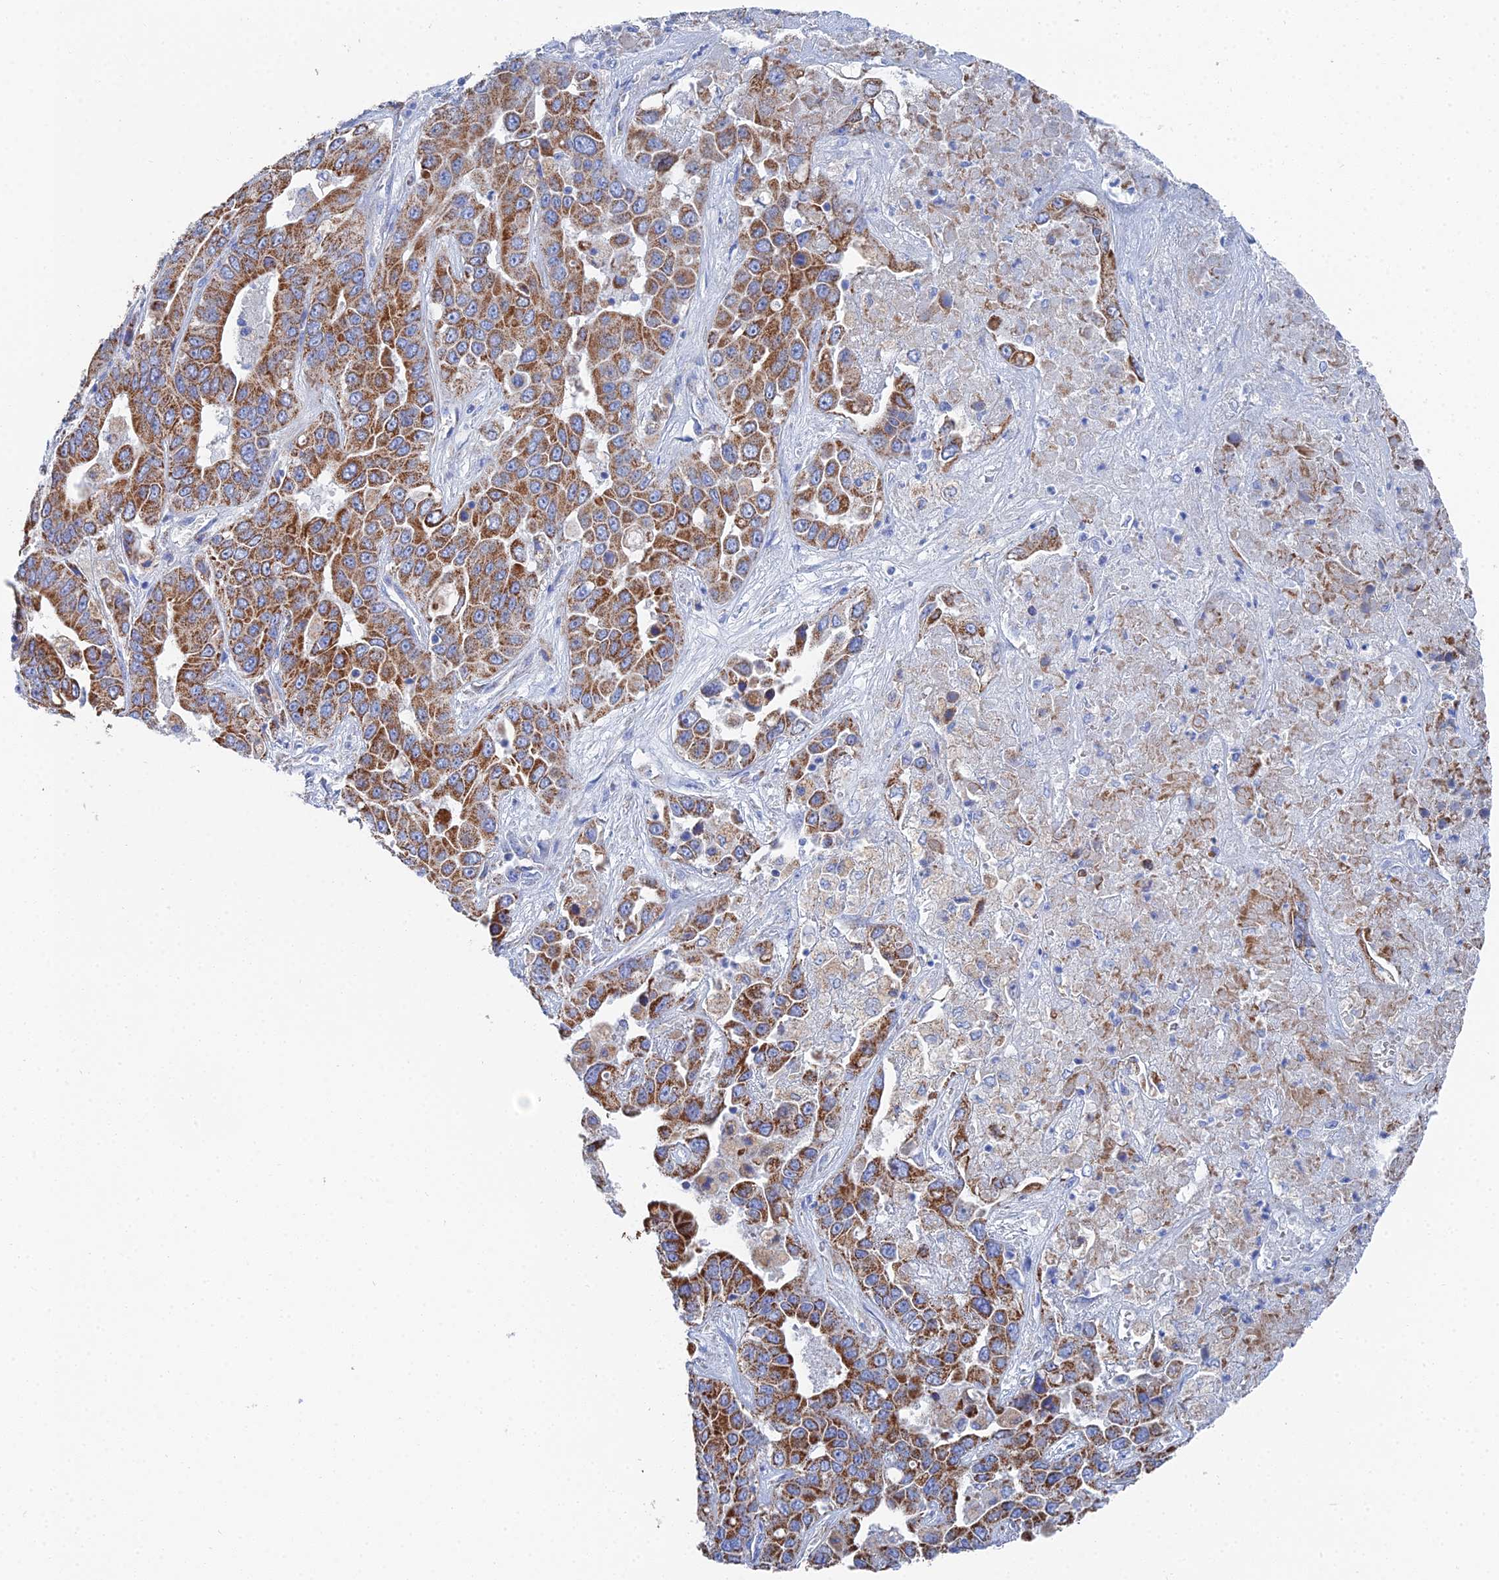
{"staining": {"intensity": "strong", "quantity": ">75%", "location": "cytoplasmic/membranous"}, "tissue": "liver cancer", "cell_type": "Tumor cells", "image_type": "cancer", "snomed": [{"axis": "morphology", "description": "Cholangiocarcinoma"}, {"axis": "topography", "description": "Liver"}], "caption": "The photomicrograph displays immunohistochemical staining of liver cancer. There is strong cytoplasmic/membranous staining is appreciated in approximately >75% of tumor cells.", "gene": "IFT80", "patient": {"sex": "female", "age": 52}}